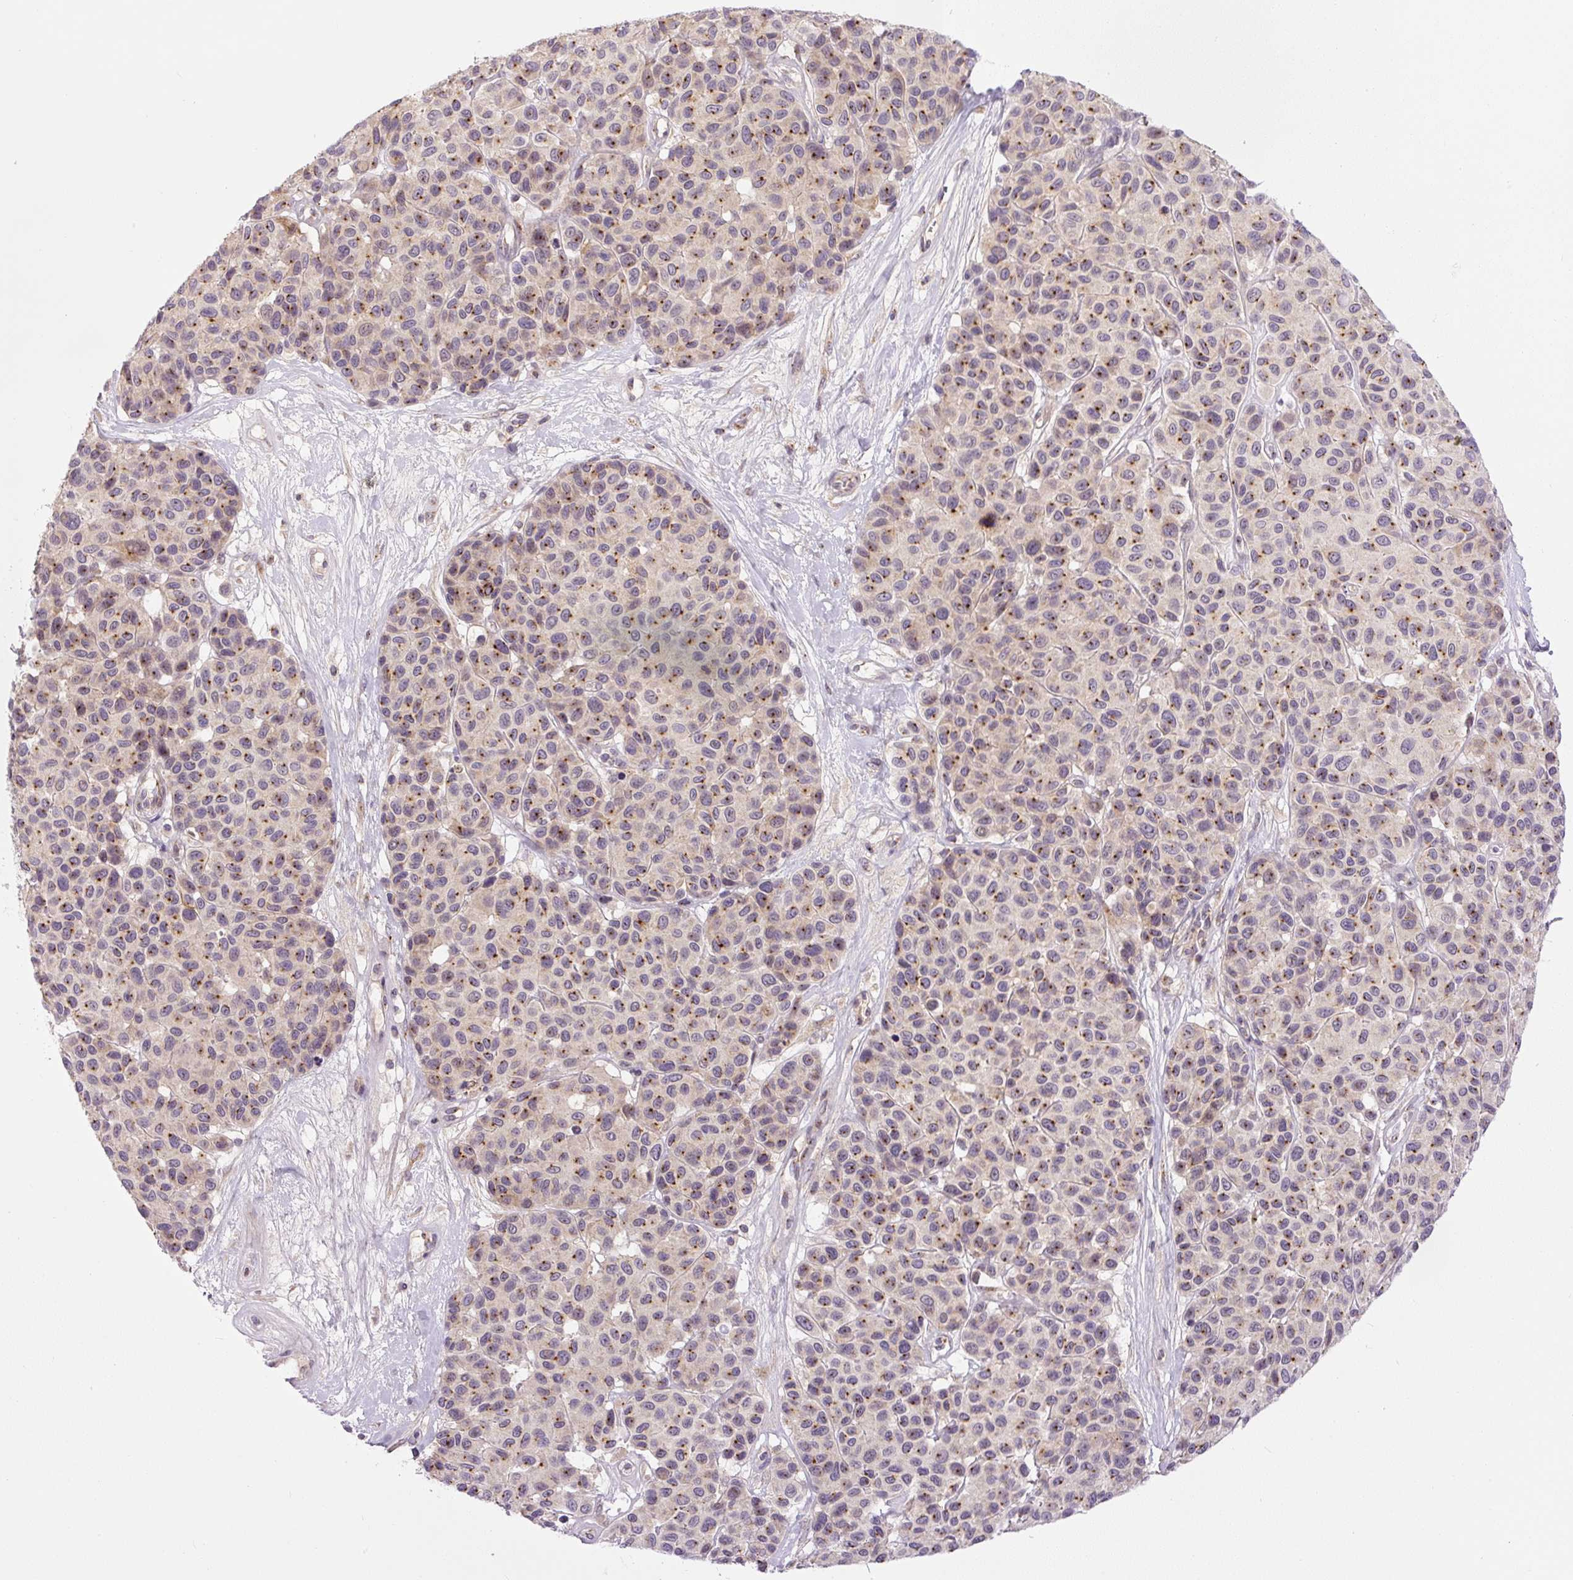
{"staining": {"intensity": "moderate", "quantity": "25%-75%", "location": "cytoplasmic/membranous"}, "tissue": "melanoma", "cell_type": "Tumor cells", "image_type": "cancer", "snomed": [{"axis": "morphology", "description": "Malignant melanoma, NOS"}, {"axis": "topography", "description": "Skin"}], "caption": "Protein expression analysis of human malignant melanoma reveals moderate cytoplasmic/membranous expression in about 25%-75% of tumor cells.", "gene": "PCM1", "patient": {"sex": "female", "age": 66}}